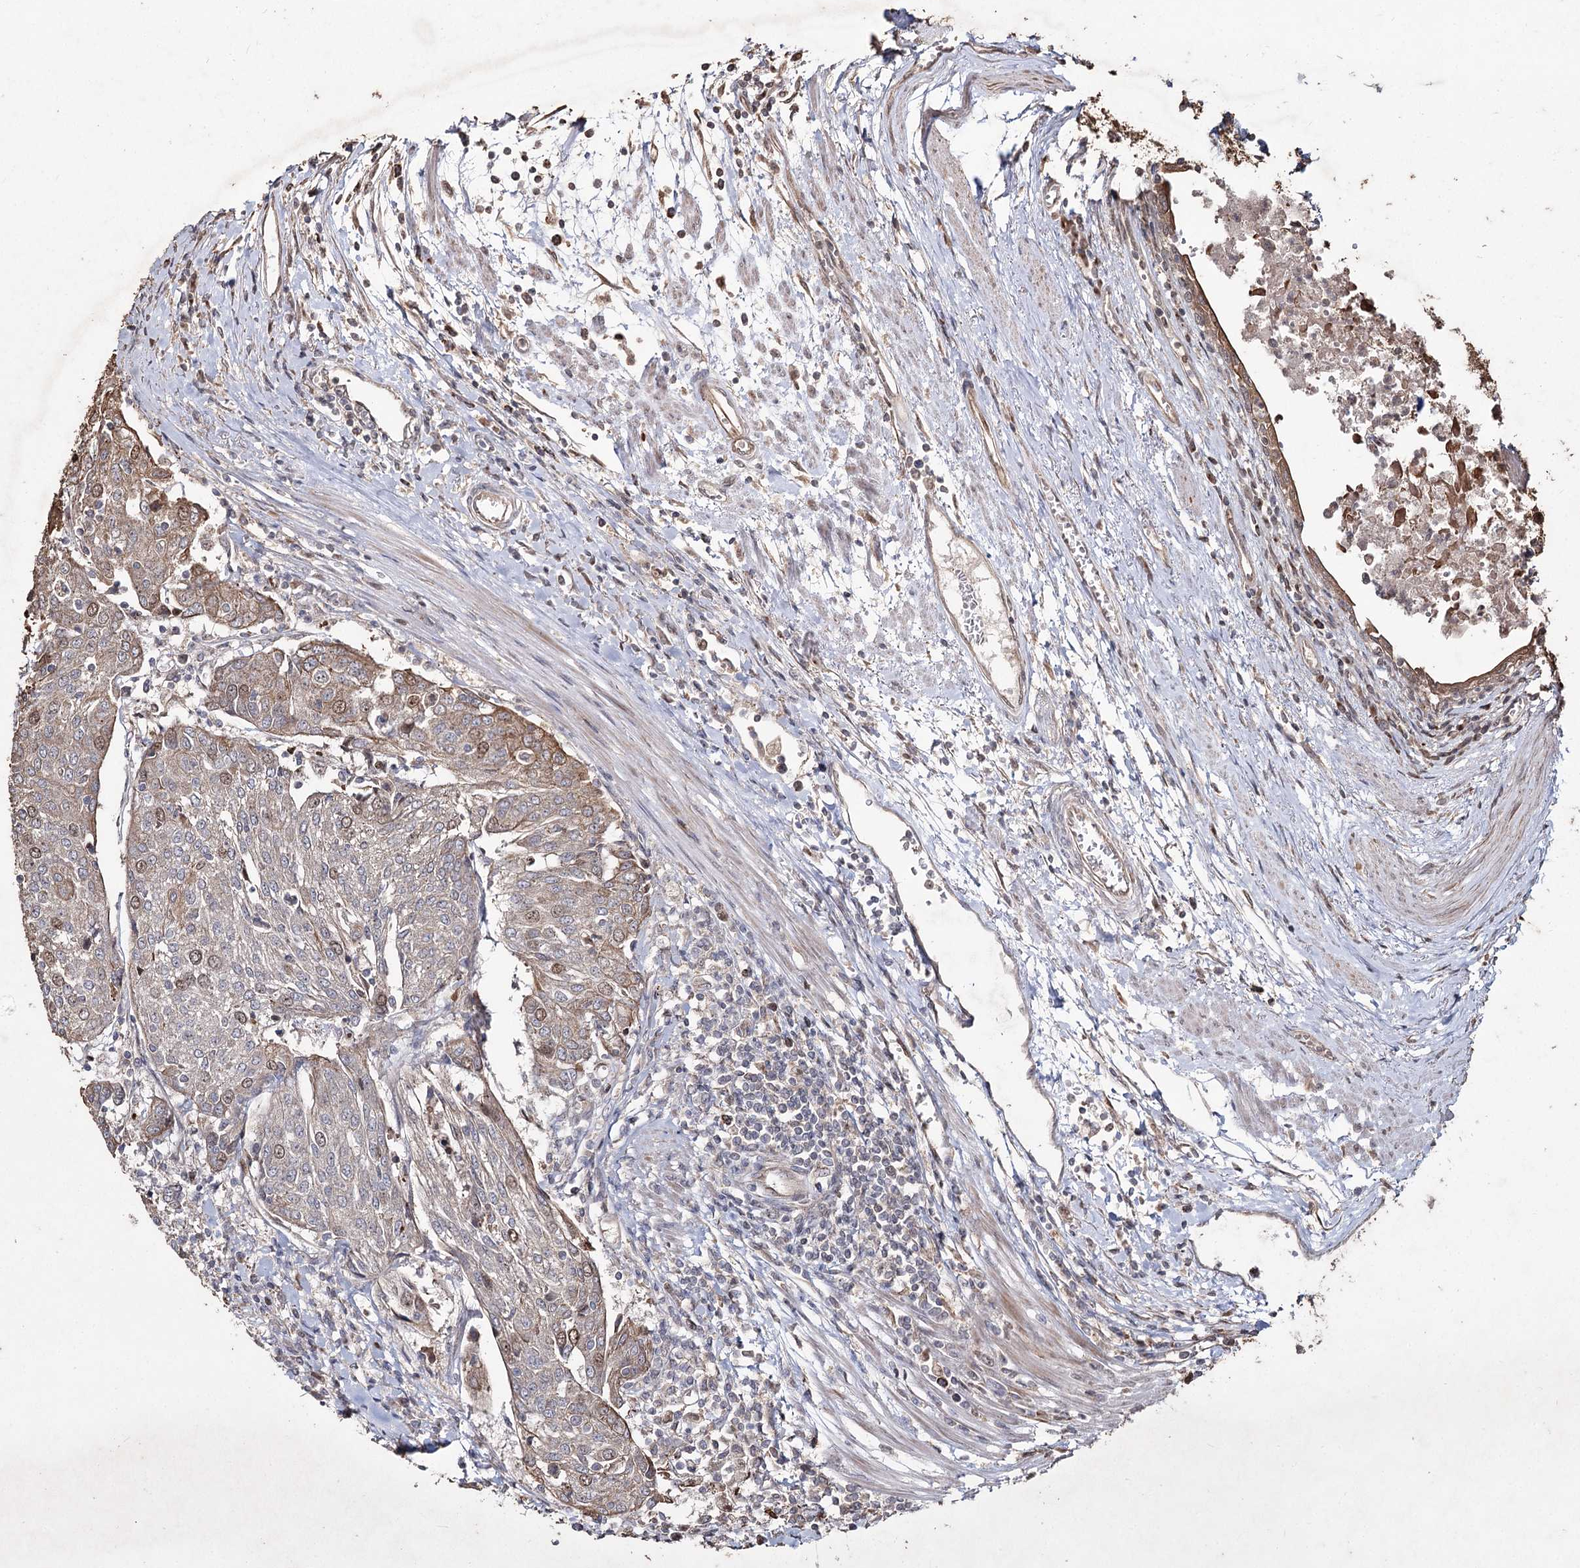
{"staining": {"intensity": "weak", "quantity": "<25%", "location": "cytoplasmic/membranous,nuclear"}, "tissue": "urothelial cancer", "cell_type": "Tumor cells", "image_type": "cancer", "snomed": [{"axis": "morphology", "description": "Urothelial carcinoma, High grade"}, {"axis": "topography", "description": "Urinary bladder"}], "caption": "DAB immunohistochemical staining of urothelial carcinoma (high-grade) demonstrates no significant expression in tumor cells.", "gene": "PRC1", "patient": {"sex": "female", "age": 85}}